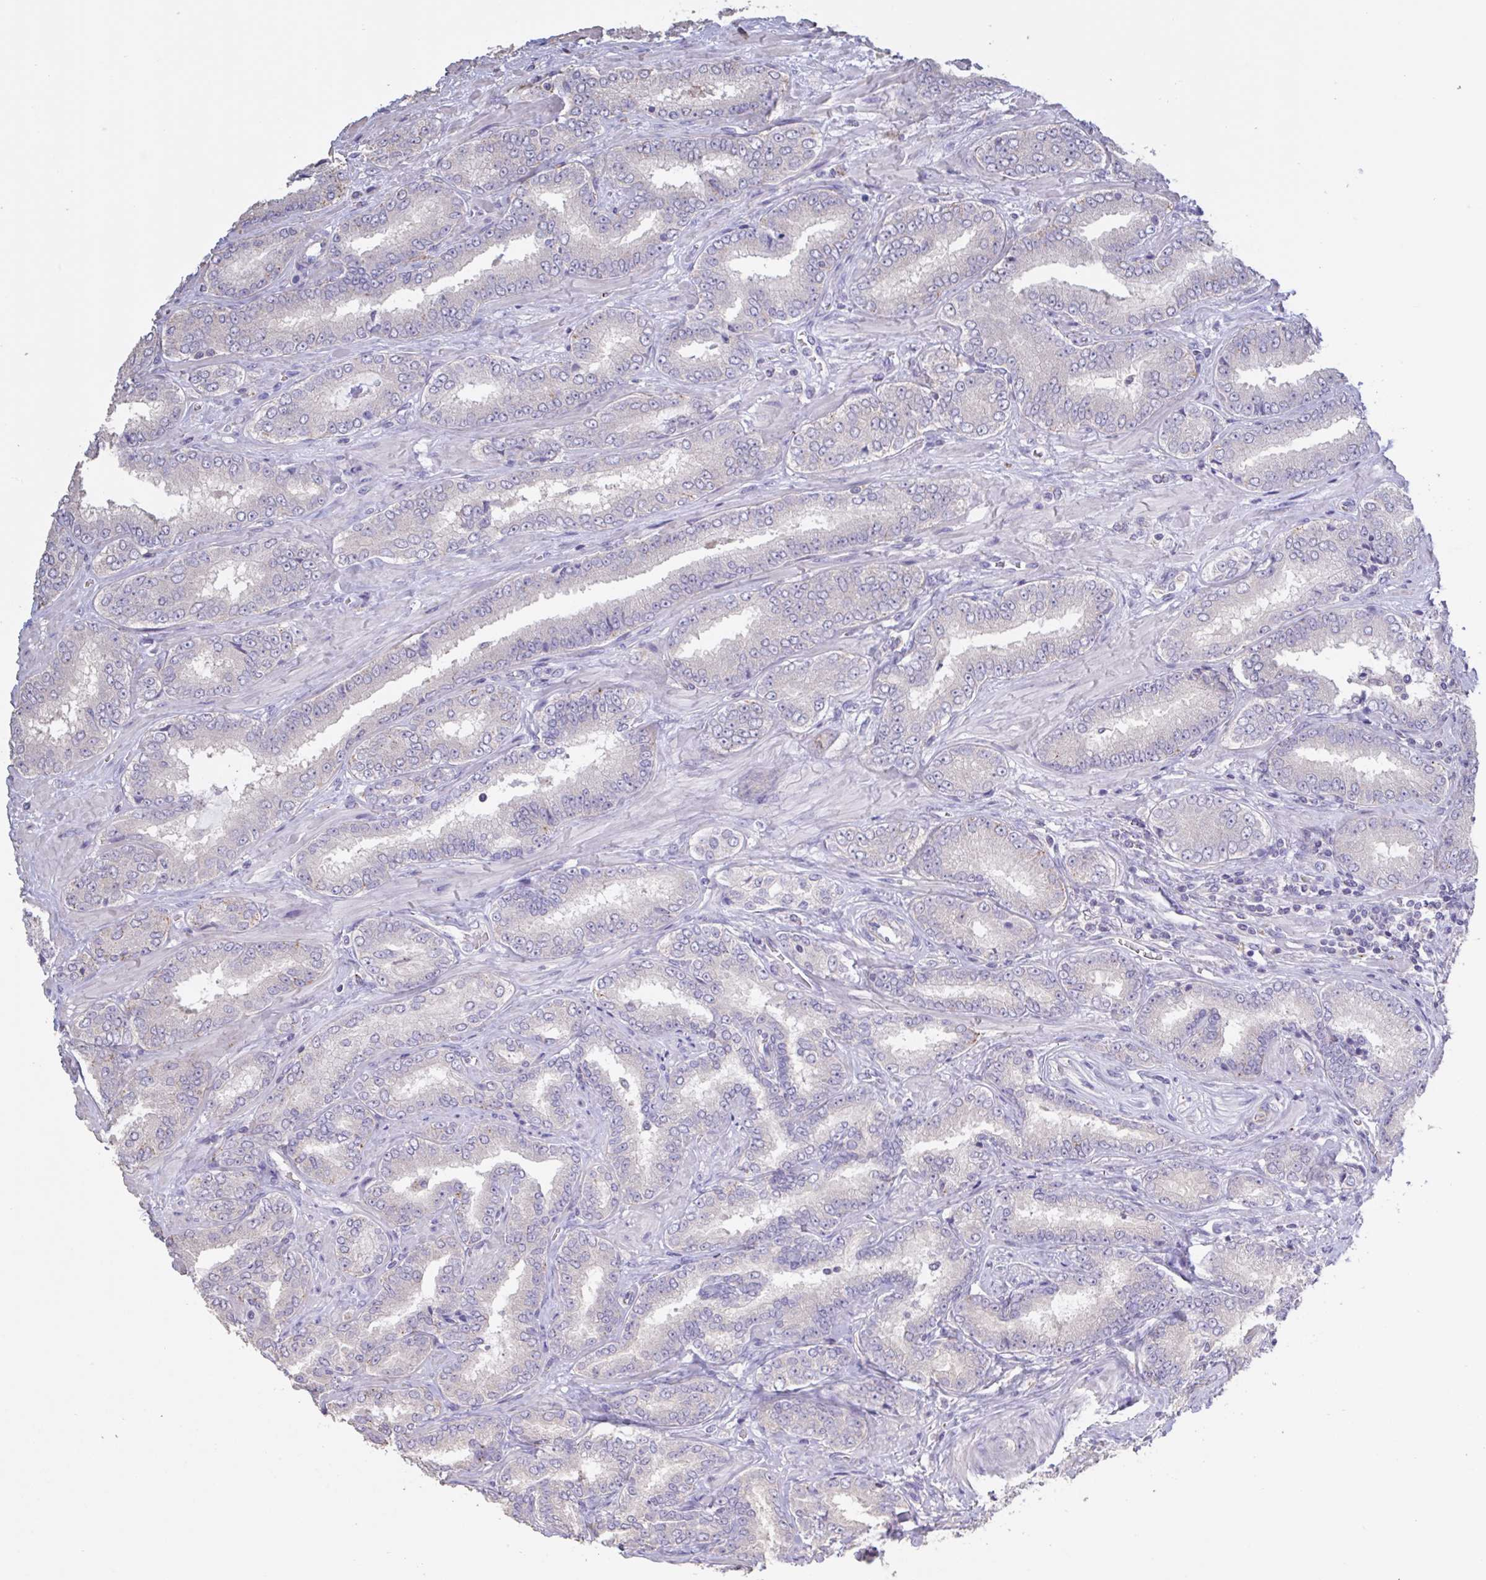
{"staining": {"intensity": "negative", "quantity": "none", "location": "none"}, "tissue": "prostate cancer", "cell_type": "Tumor cells", "image_type": "cancer", "snomed": [{"axis": "morphology", "description": "Adenocarcinoma, High grade"}, {"axis": "topography", "description": "Prostate"}], "caption": "Micrograph shows no protein expression in tumor cells of prostate adenocarcinoma (high-grade) tissue.", "gene": "CHMP5", "patient": {"sex": "male", "age": 72}}